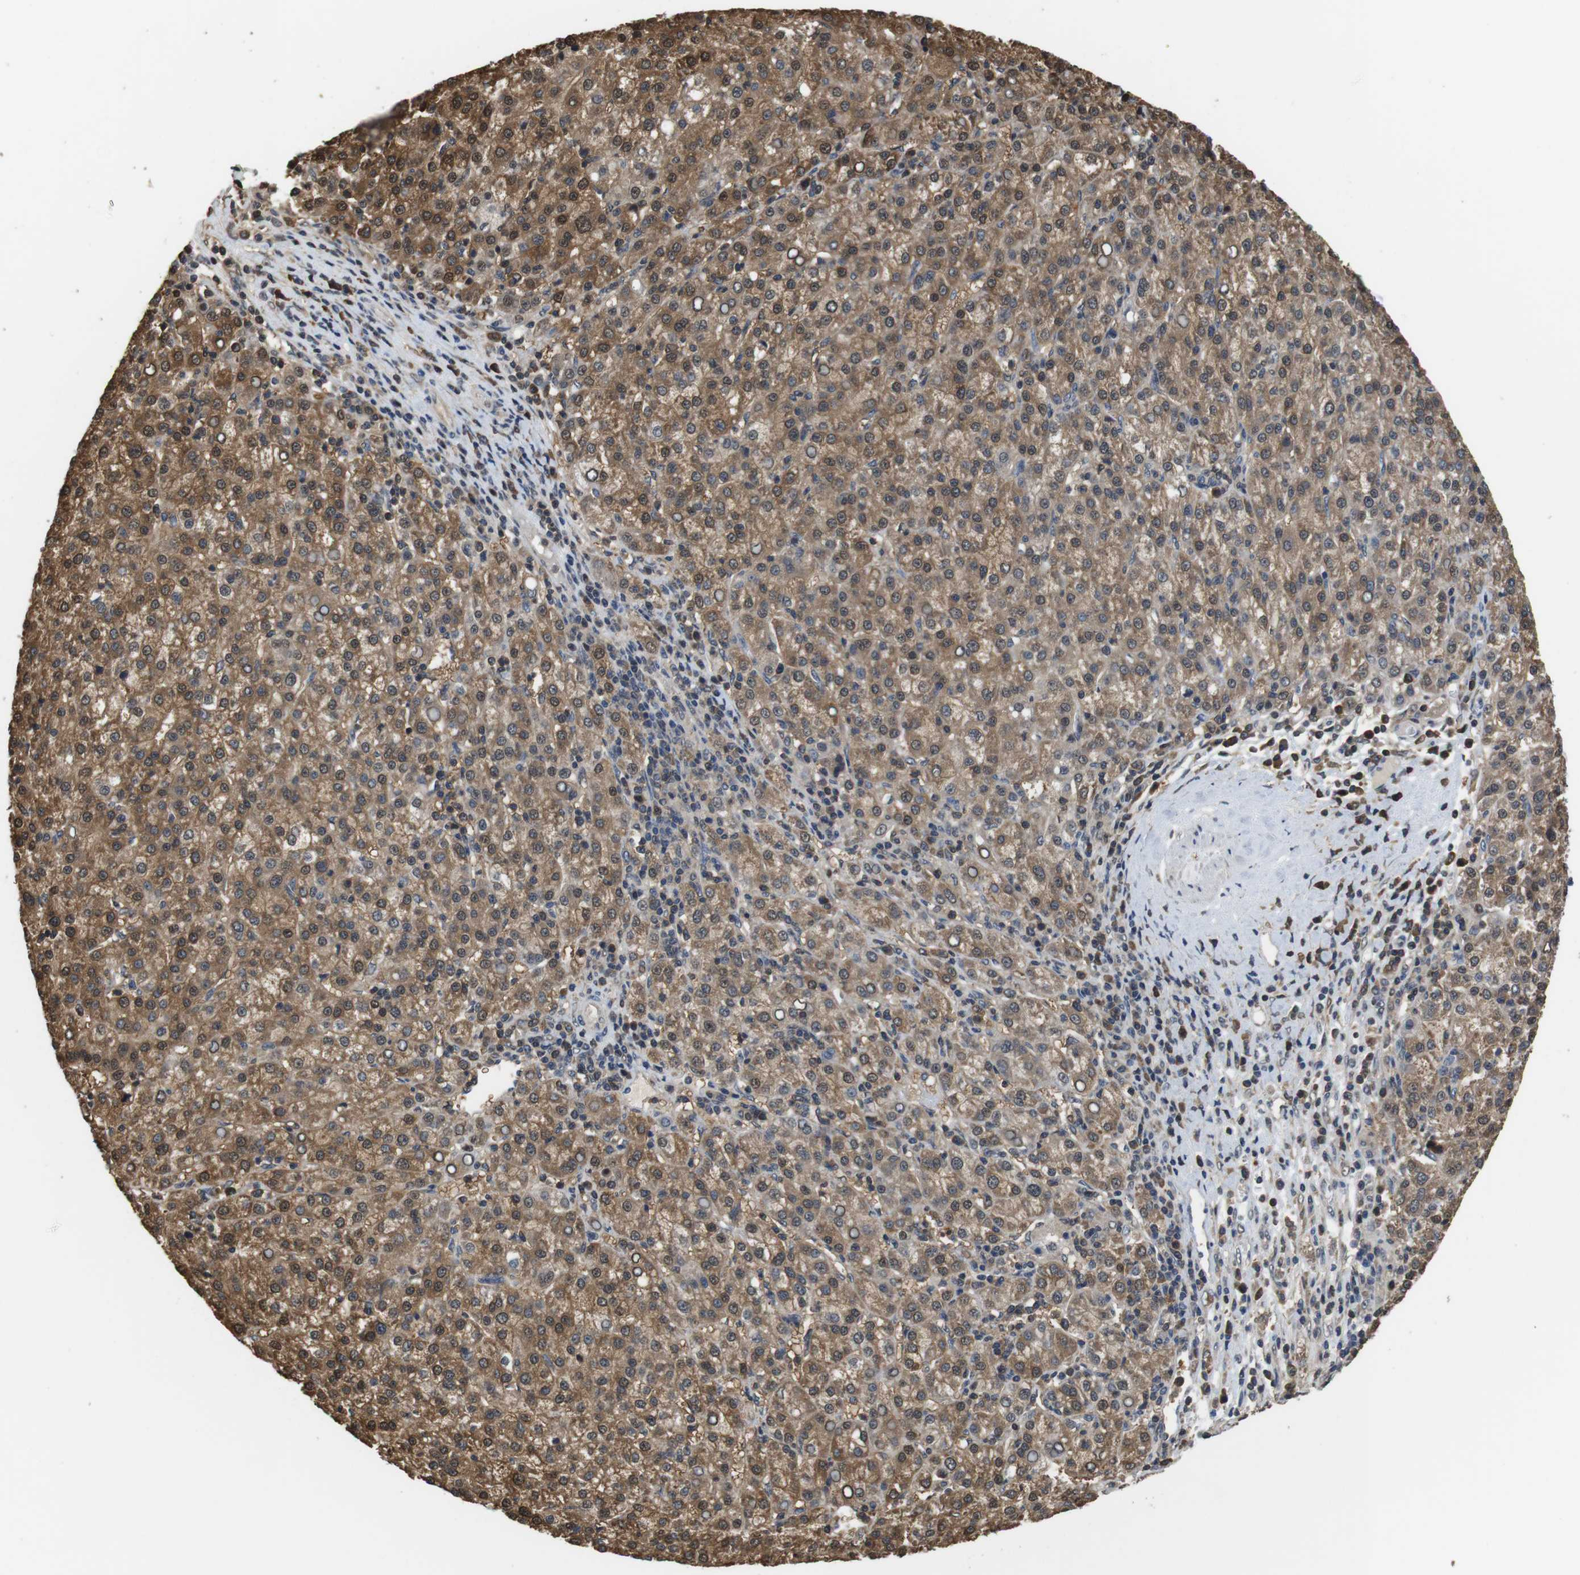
{"staining": {"intensity": "moderate", "quantity": ">75%", "location": "cytoplasmic/membranous,nuclear"}, "tissue": "liver cancer", "cell_type": "Tumor cells", "image_type": "cancer", "snomed": [{"axis": "morphology", "description": "Carcinoma, Hepatocellular, NOS"}, {"axis": "topography", "description": "Liver"}], "caption": "This image demonstrates immunohistochemistry staining of human hepatocellular carcinoma (liver), with medium moderate cytoplasmic/membranous and nuclear expression in approximately >75% of tumor cells.", "gene": "LDHA", "patient": {"sex": "female", "age": 58}}